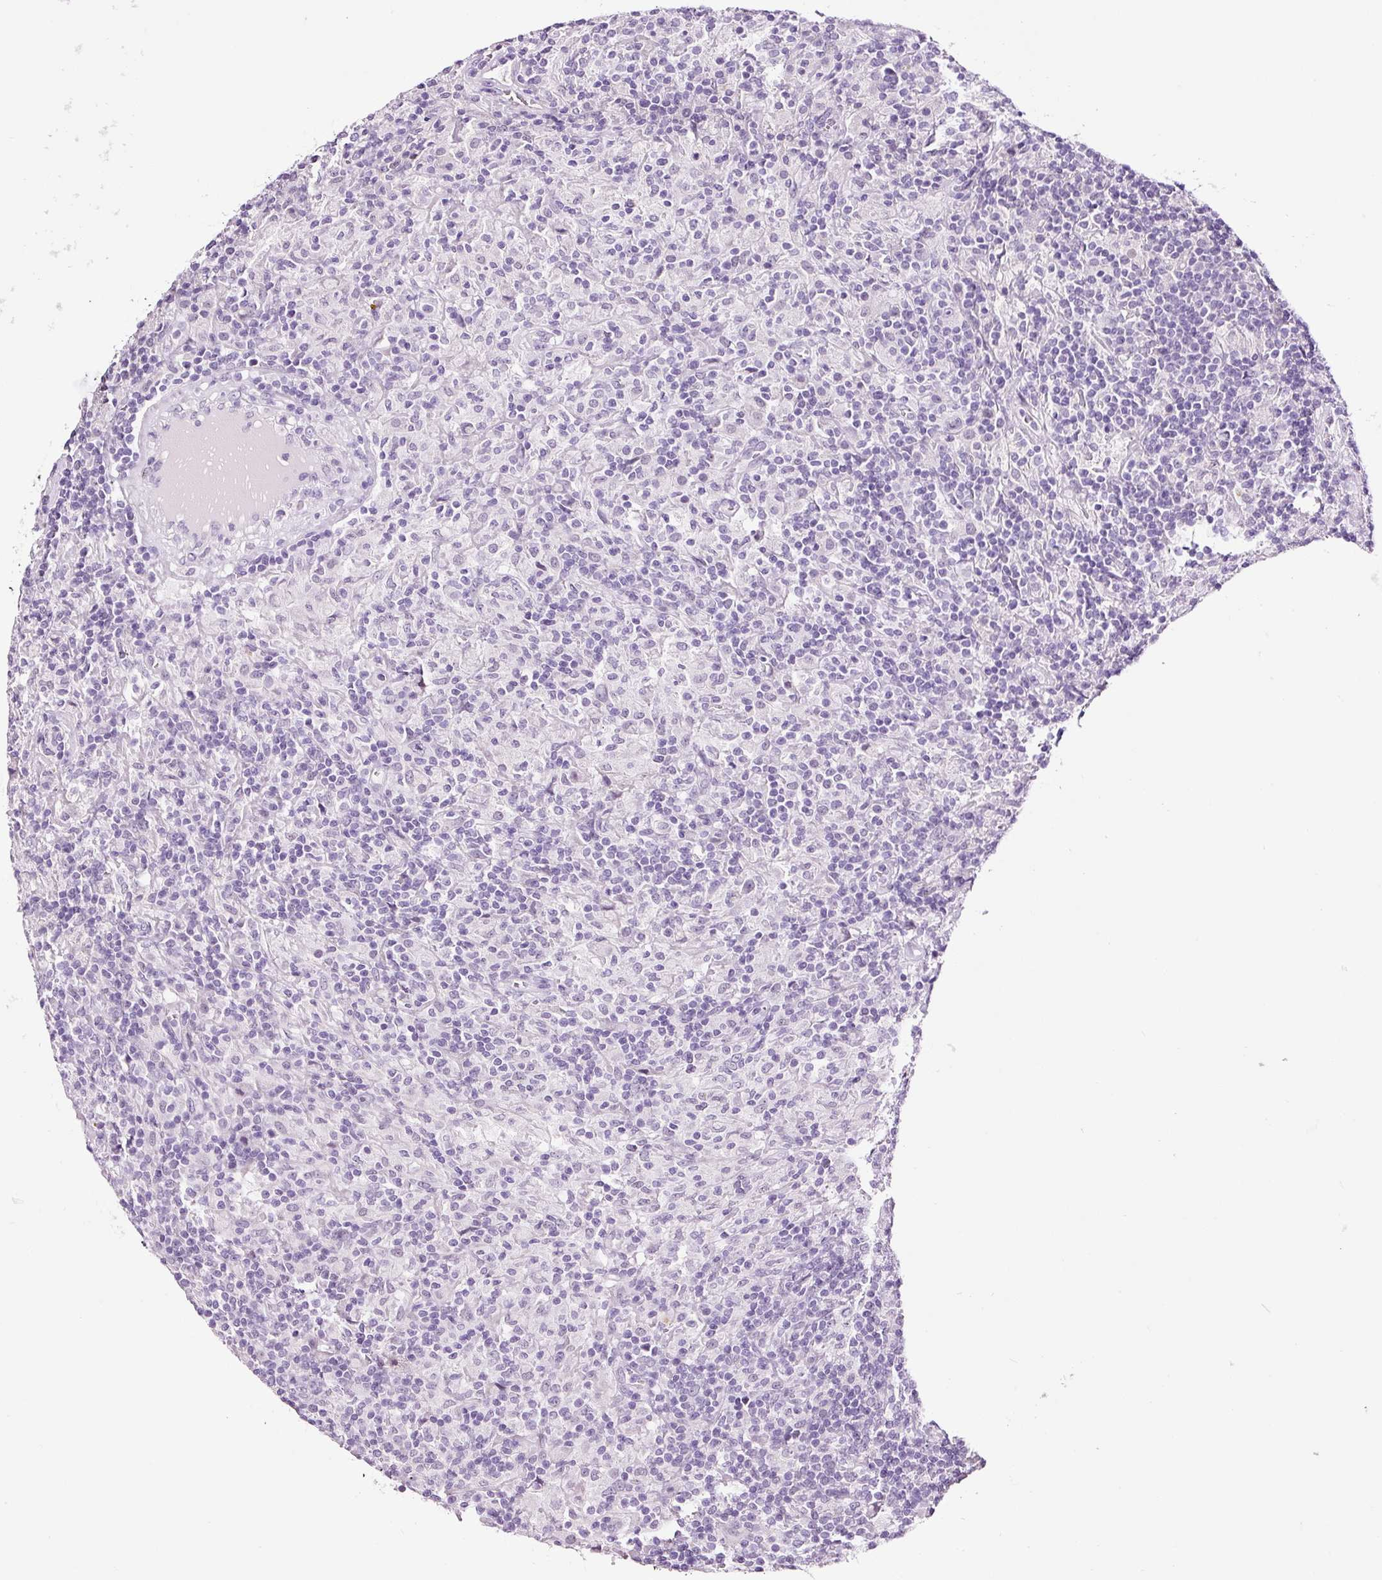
{"staining": {"intensity": "negative", "quantity": "none", "location": "none"}, "tissue": "lymphoma", "cell_type": "Tumor cells", "image_type": "cancer", "snomed": [{"axis": "morphology", "description": "Hodgkin's disease, NOS"}, {"axis": "topography", "description": "Lymph node"}], "caption": "This is an immunohistochemistry photomicrograph of human lymphoma. There is no staining in tumor cells.", "gene": "RTF2", "patient": {"sex": "male", "age": 70}}